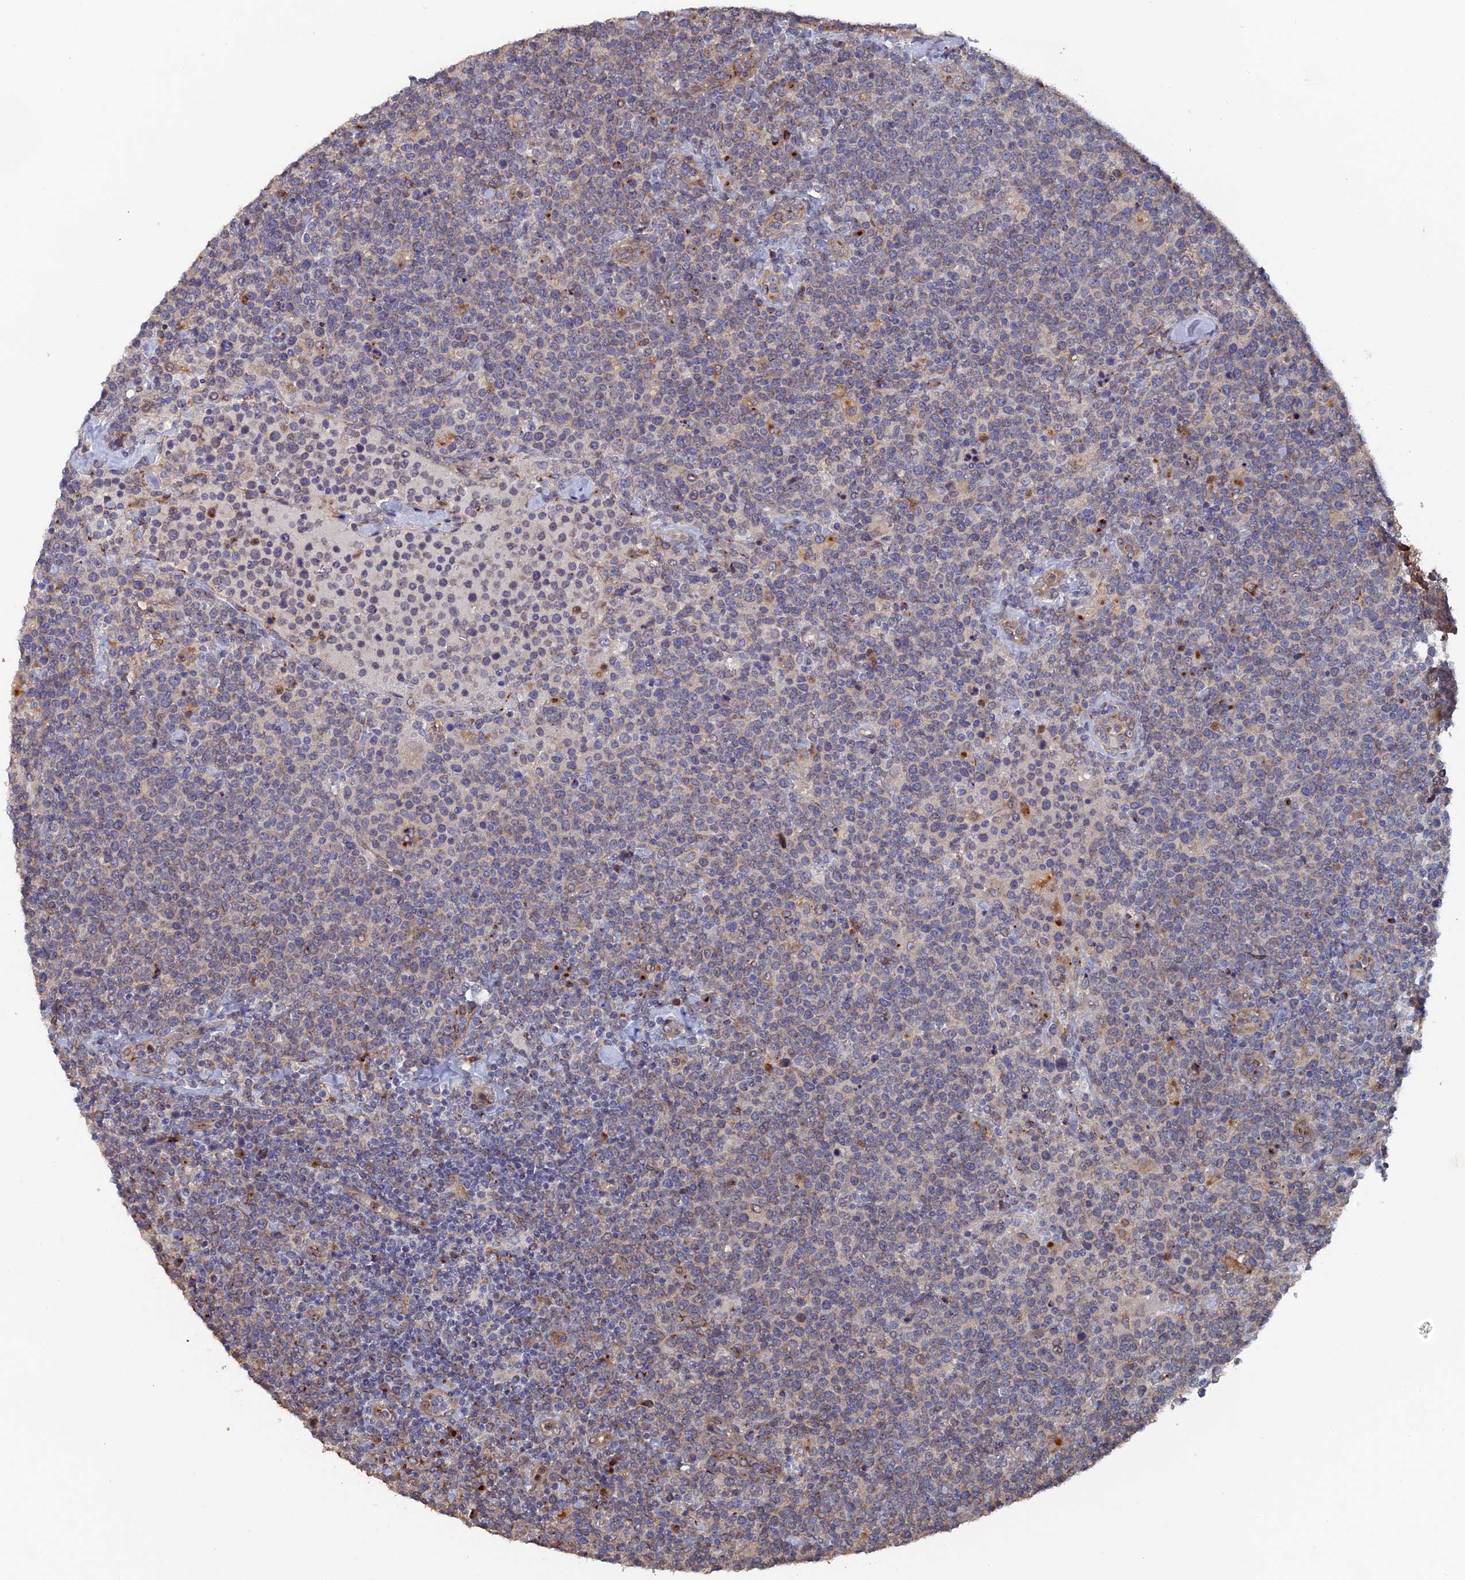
{"staining": {"intensity": "weak", "quantity": "<25%", "location": "cytoplasmic/membranous"}, "tissue": "lymphoma", "cell_type": "Tumor cells", "image_type": "cancer", "snomed": [{"axis": "morphology", "description": "Malignant lymphoma, non-Hodgkin's type, High grade"}, {"axis": "topography", "description": "Lymph node"}], "caption": "High power microscopy photomicrograph of an immunohistochemistry (IHC) histopathology image of lymphoma, revealing no significant staining in tumor cells.", "gene": "VPS37C", "patient": {"sex": "male", "age": 61}}